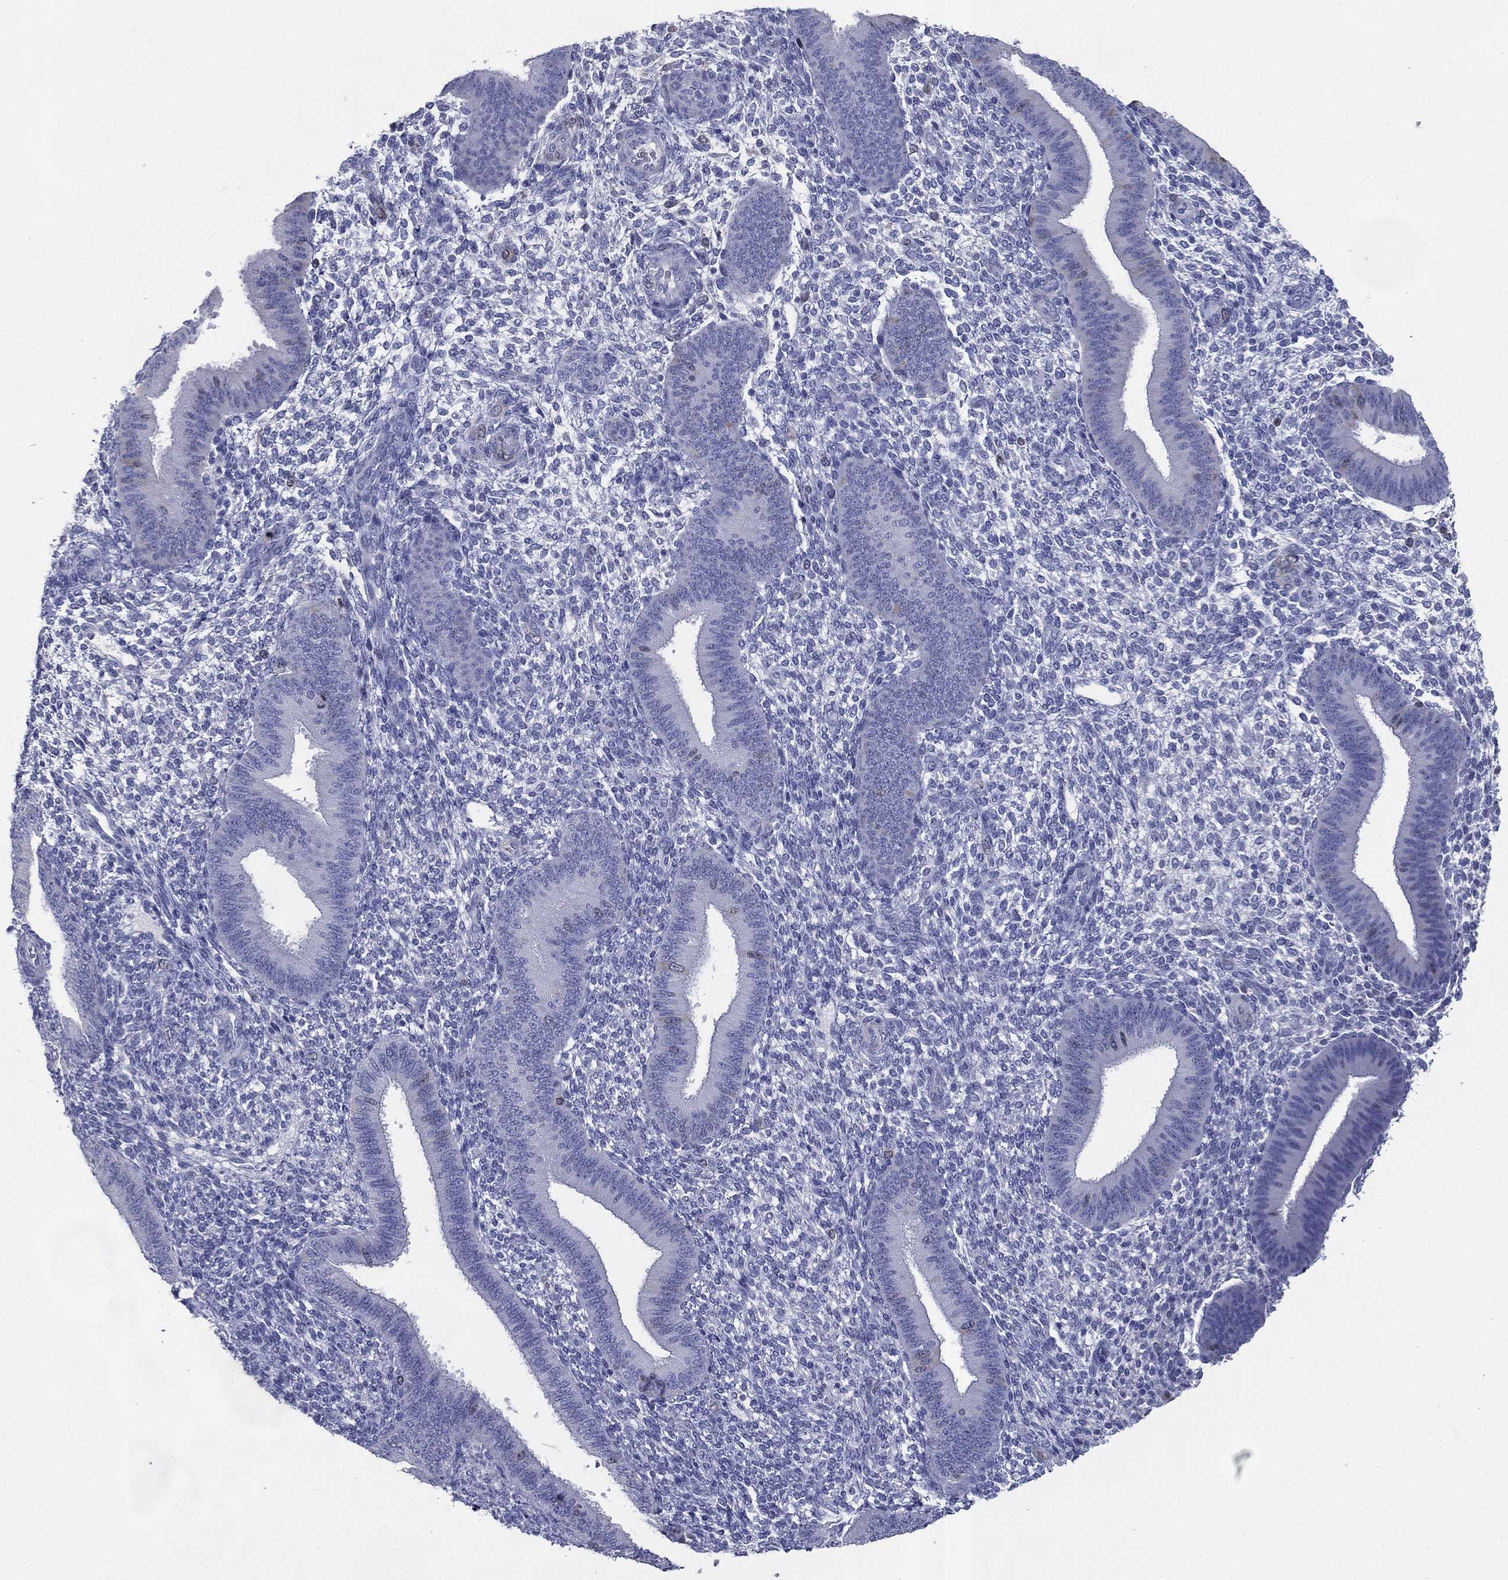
{"staining": {"intensity": "negative", "quantity": "none", "location": "none"}, "tissue": "endometrium", "cell_type": "Cells in endometrial stroma", "image_type": "normal", "snomed": [{"axis": "morphology", "description": "Normal tissue, NOS"}, {"axis": "topography", "description": "Endometrium"}], "caption": "Immunohistochemistry image of benign endometrium: human endometrium stained with DAB (3,3'-diaminobenzidine) displays no significant protein staining in cells in endometrial stroma. (Brightfield microscopy of DAB immunohistochemistry at high magnification).", "gene": "KIF2C", "patient": {"sex": "female", "age": 39}}